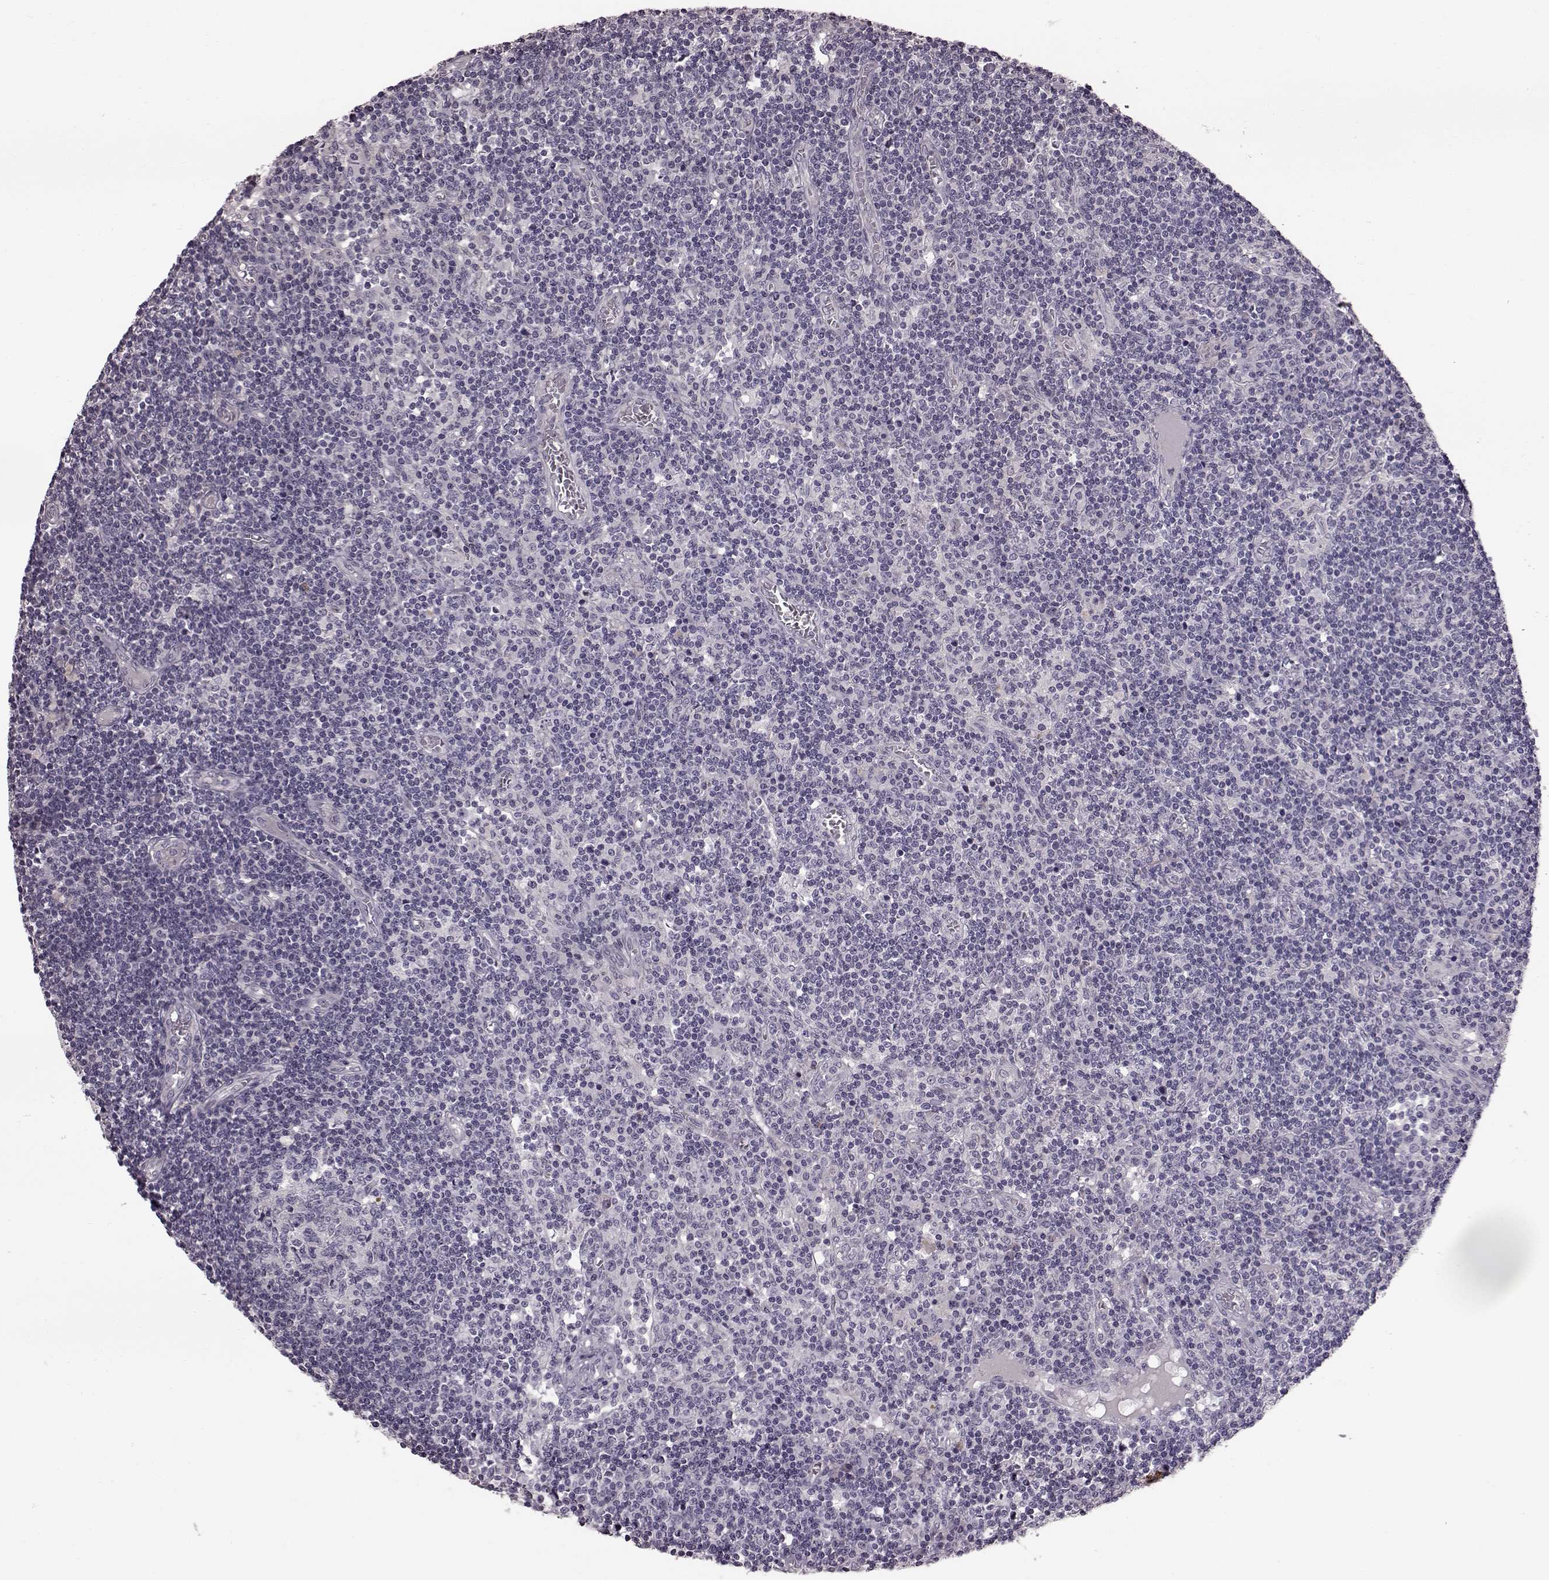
{"staining": {"intensity": "negative", "quantity": "none", "location": "none"}, "tissue": "lymph node", "cell_type": "Germinal center cells", "image_type": "normal", "snomed": [{"axis": "morphology", "description": "Normal tissue, NOS"}, {"axis": "topography", "description": "Lymph node"}], "caption": "Immunohistochemistry (IHC) of benign human lymph node displays no positivity in germinal center cells.", "gene": "TCHHL1", "patient": {"sex": "female", "age": 72}}